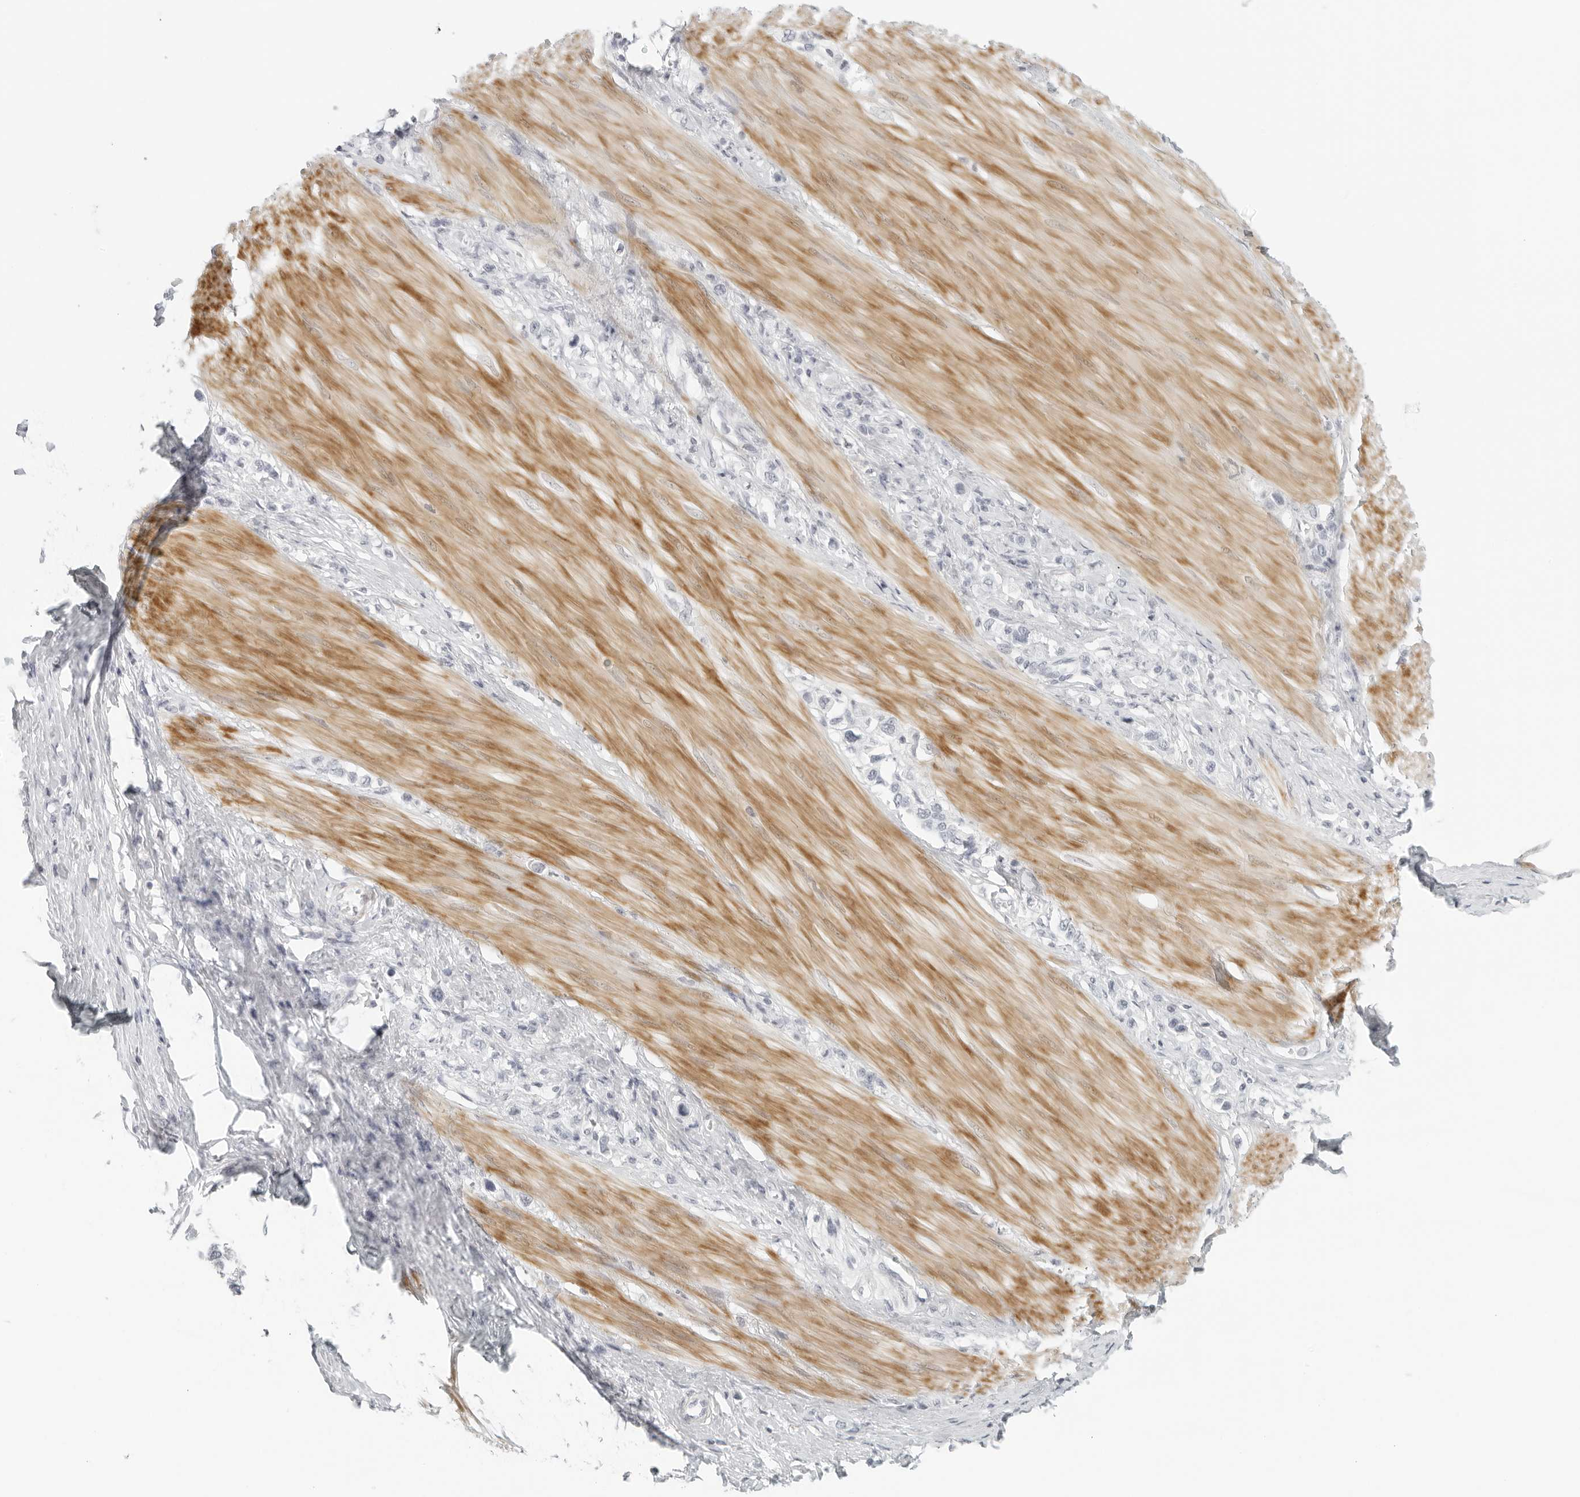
{"staining": {"intensity": "negative", "quantity": "none", "location": "none"}, "tissue": "stomach cancer", "cell_type": "Tumor cells", "image_type": "cancer", "snomed": [{"axis": "morphology", "description": "Adenocarcinoma, NOS"}, {"axis": "topography", "description": "Stomach"}], "caption": "Stomach cancer (adenocarcinoma) stained for a protein using immunohistochemistry shows no positivity tumor cells.", "gene": "RPS6KC1", "patient": {"sex": "female", "age": 65}}